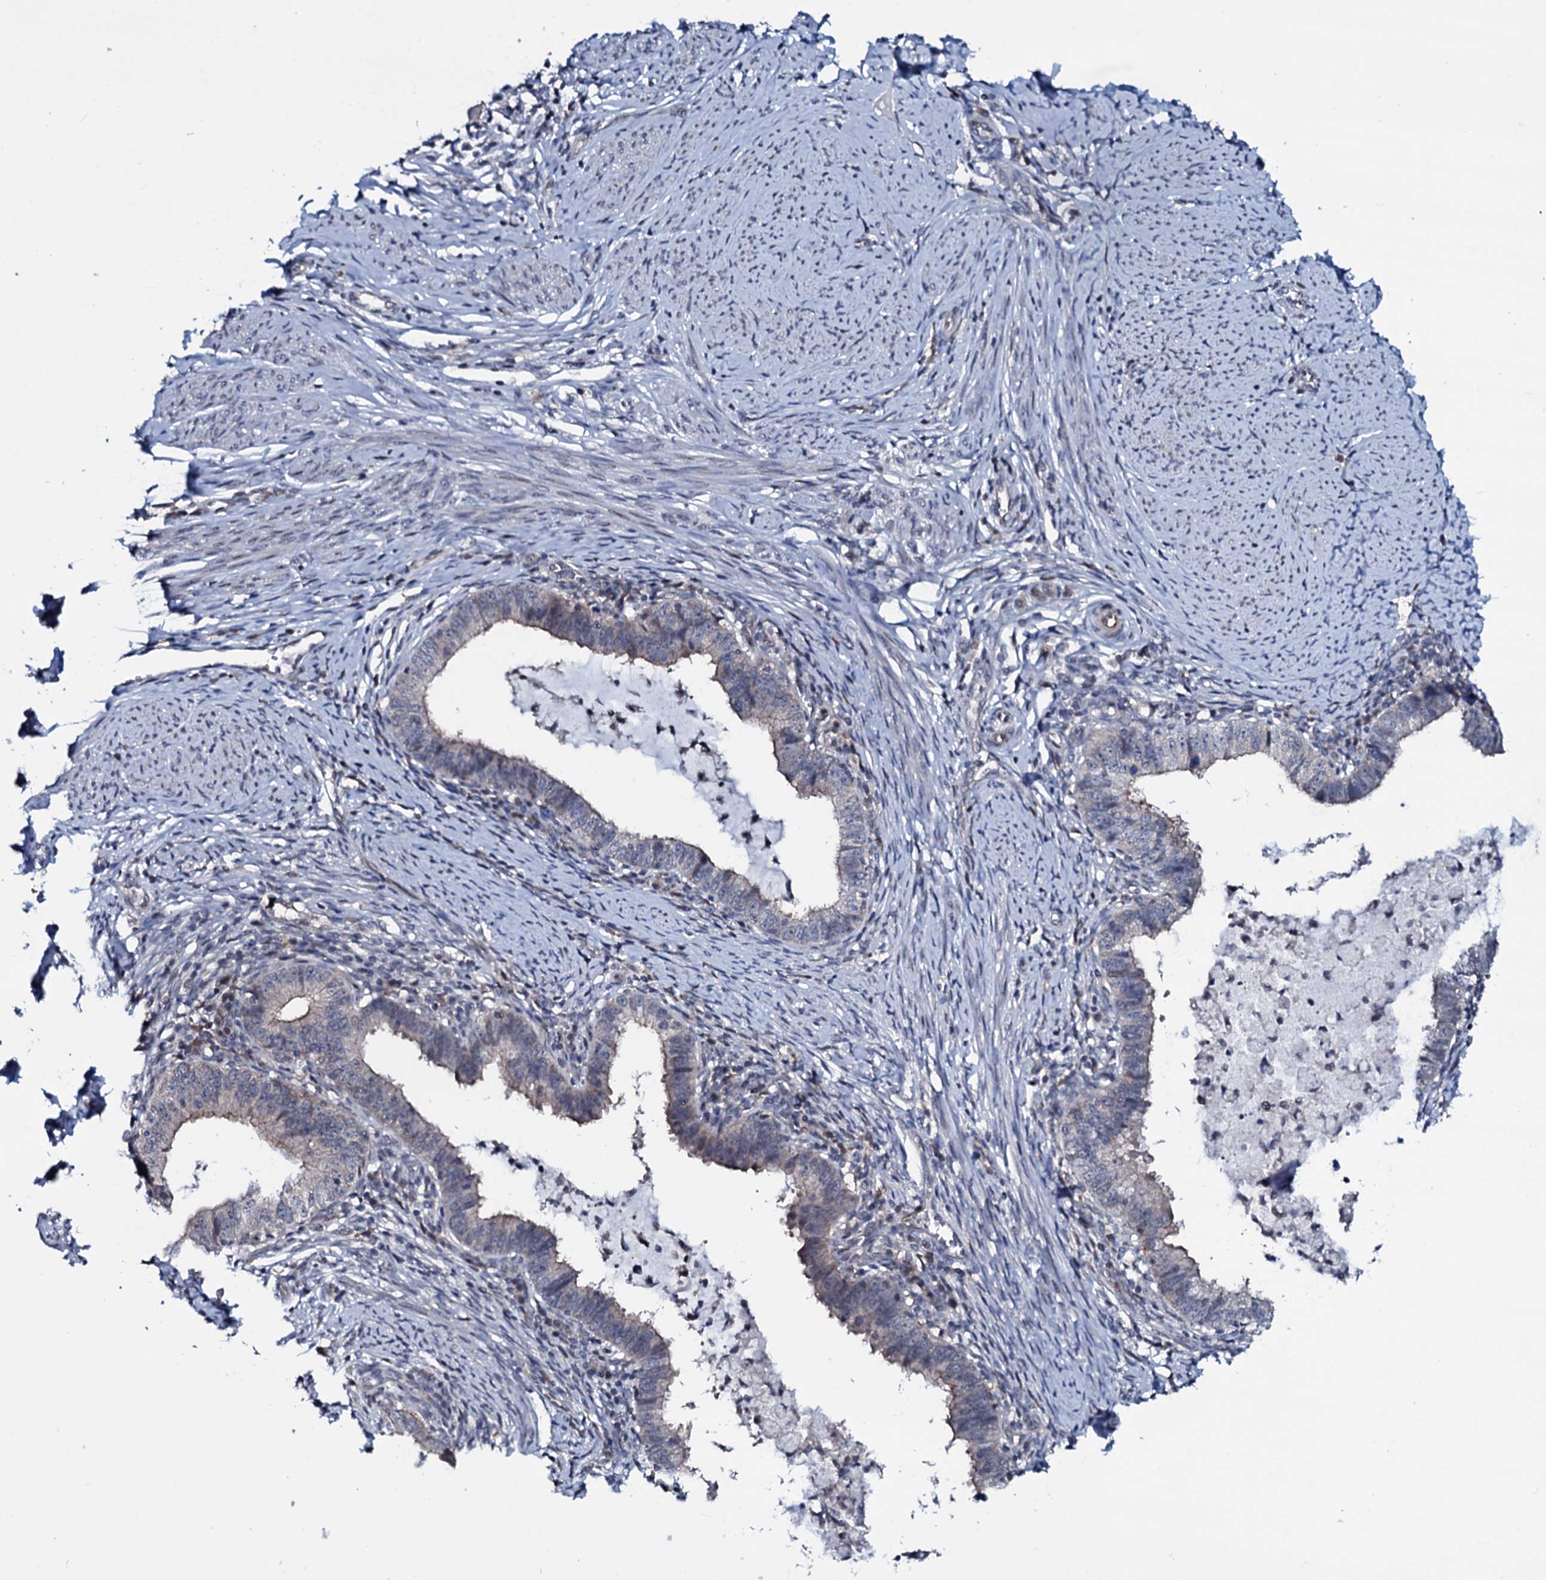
{"staining": {"intensity": "weak", "quantity": "<25%", "location": "cytoplasmic/membranous"}, "tissue": "cervical cancer", "cell_type": "Tumor cells", "image_type": "cancer", "snomed": [{"axis": "morphology", "description": "Adenocarcinoma, NOS"}, {"axis": "topography", "description": "Cervix"}], "caption": "Adenocarcinoma (cervical) was stained to show a protein in brown. There is no significant positivity in tumor cells. (DAB immunohistochemistry with hematoxylin counter stain).", "gene": "OGFOD2", "patient": {"sex": "female", "age": 36}}